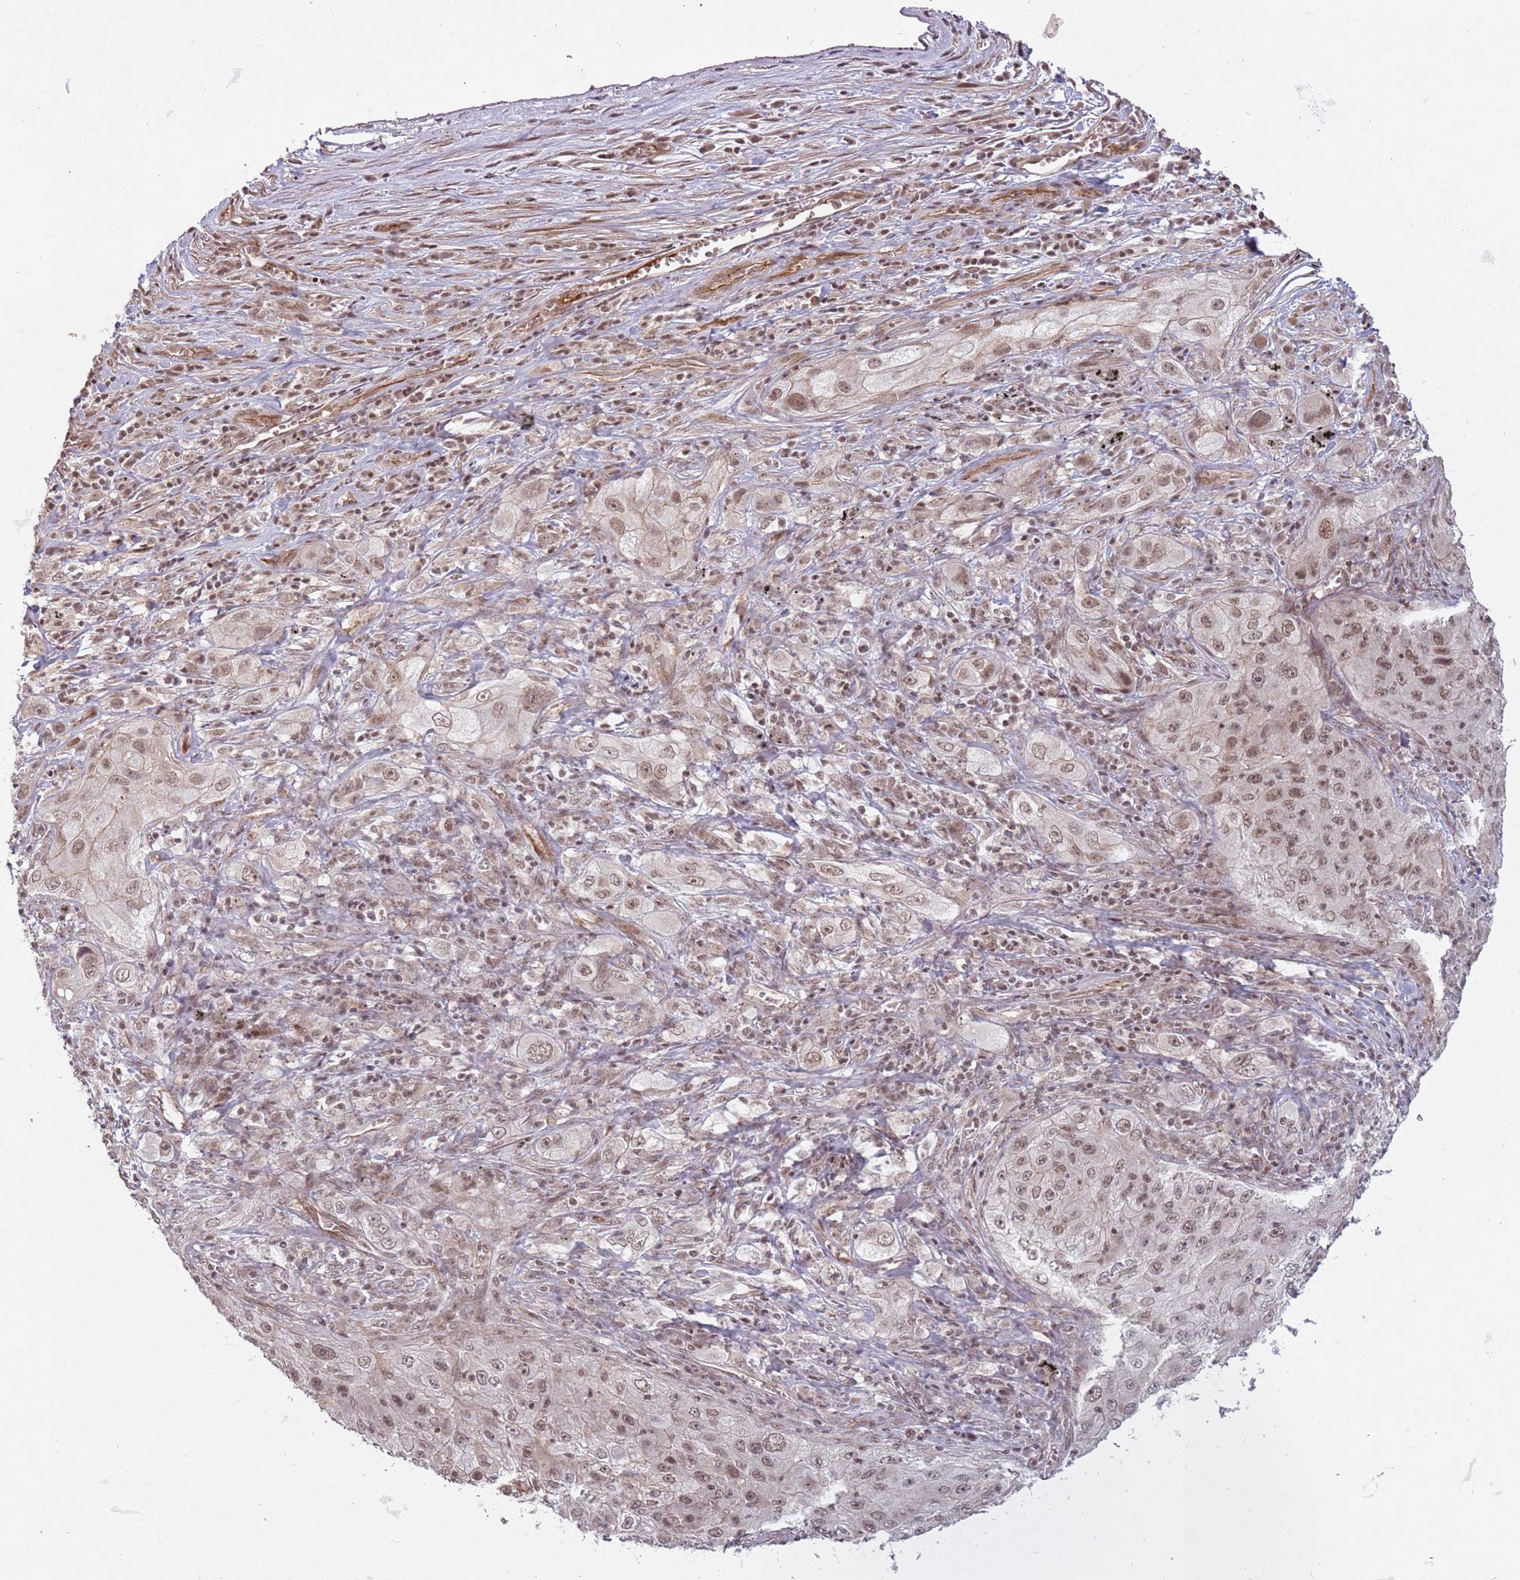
{"staining": {"intensity": "moderate", "quantity": ">75%", "location": "nuclear"}, "tissue": "lung cancer", "cell_type": "Tumor cells", "image_type": "cancer", "snomed": [{"axis": "morphology", "description": "Squamous cell carcinoma, NOS"}, {"axis": "topography", "description": "Lung"}], "caption": "This is an image of IHC staining of squamous cell carcinoma (lung), which shows moderate positivity in the nuclear of tumor cells.", "gene": "SUDS3", "patient": {"sex": "female", "age": 69}}